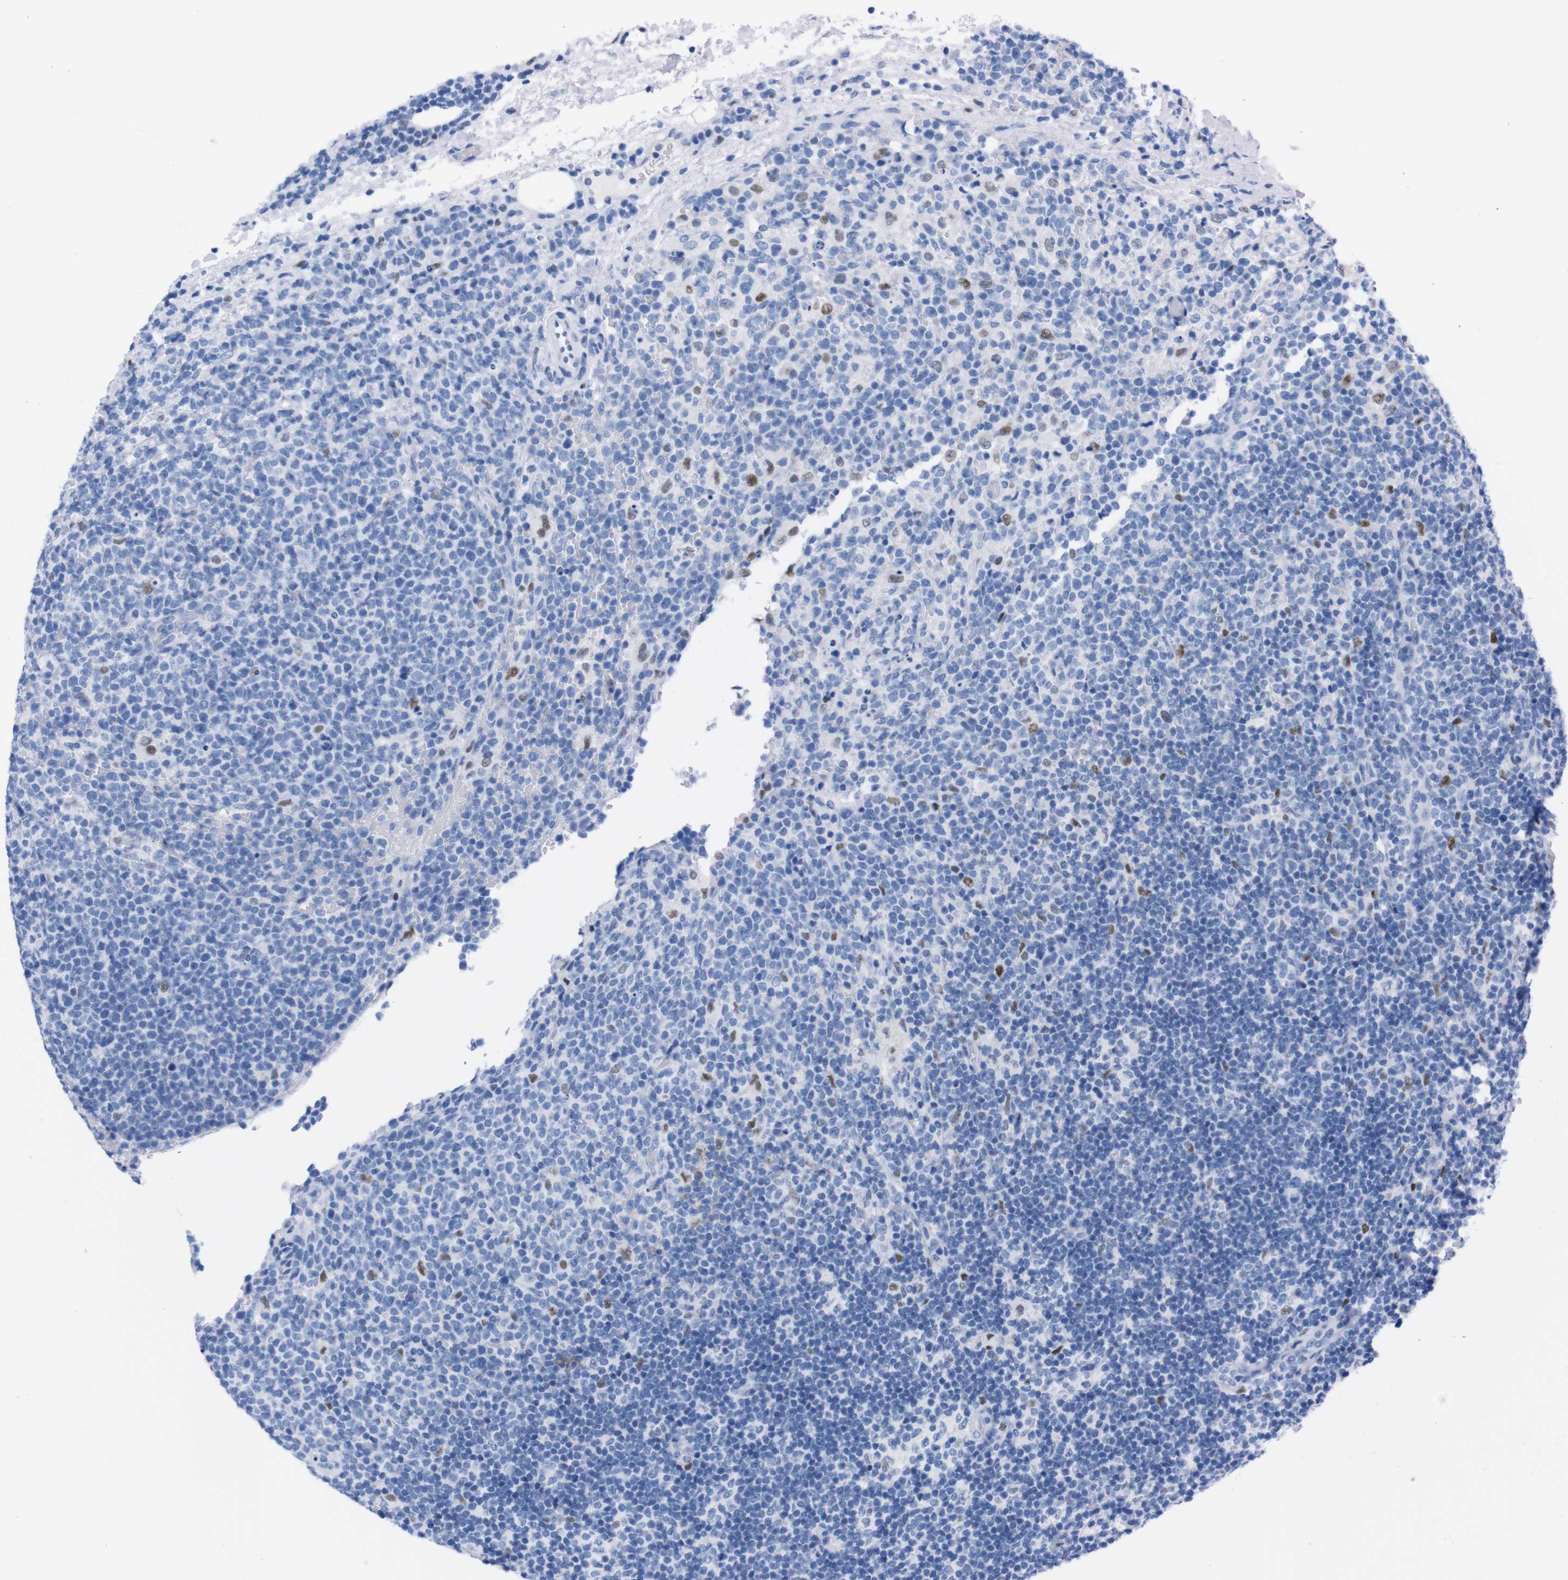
{"staining": {"intensity": "negative", "quantity": "none", "location": "none"}, "tissue": "lymphoma", "cell_type": "Tumor cells", "image_type": "cancer", "snomed": [{"axis": "morphology", "description": "Malignant lymphoma, non-Hodgkin's type, High grade"}, {"axis": "topography", "description": "Lymph node"}], "caption": "High power microscopy photomicrograph of an IHC image of malignant lymphoma, non-Hodgkin's type (high-grade), revealing no significant positivity in tumor cells.", "gene": "P2RY12", "patient": {"sex": "male", "age": 61}}